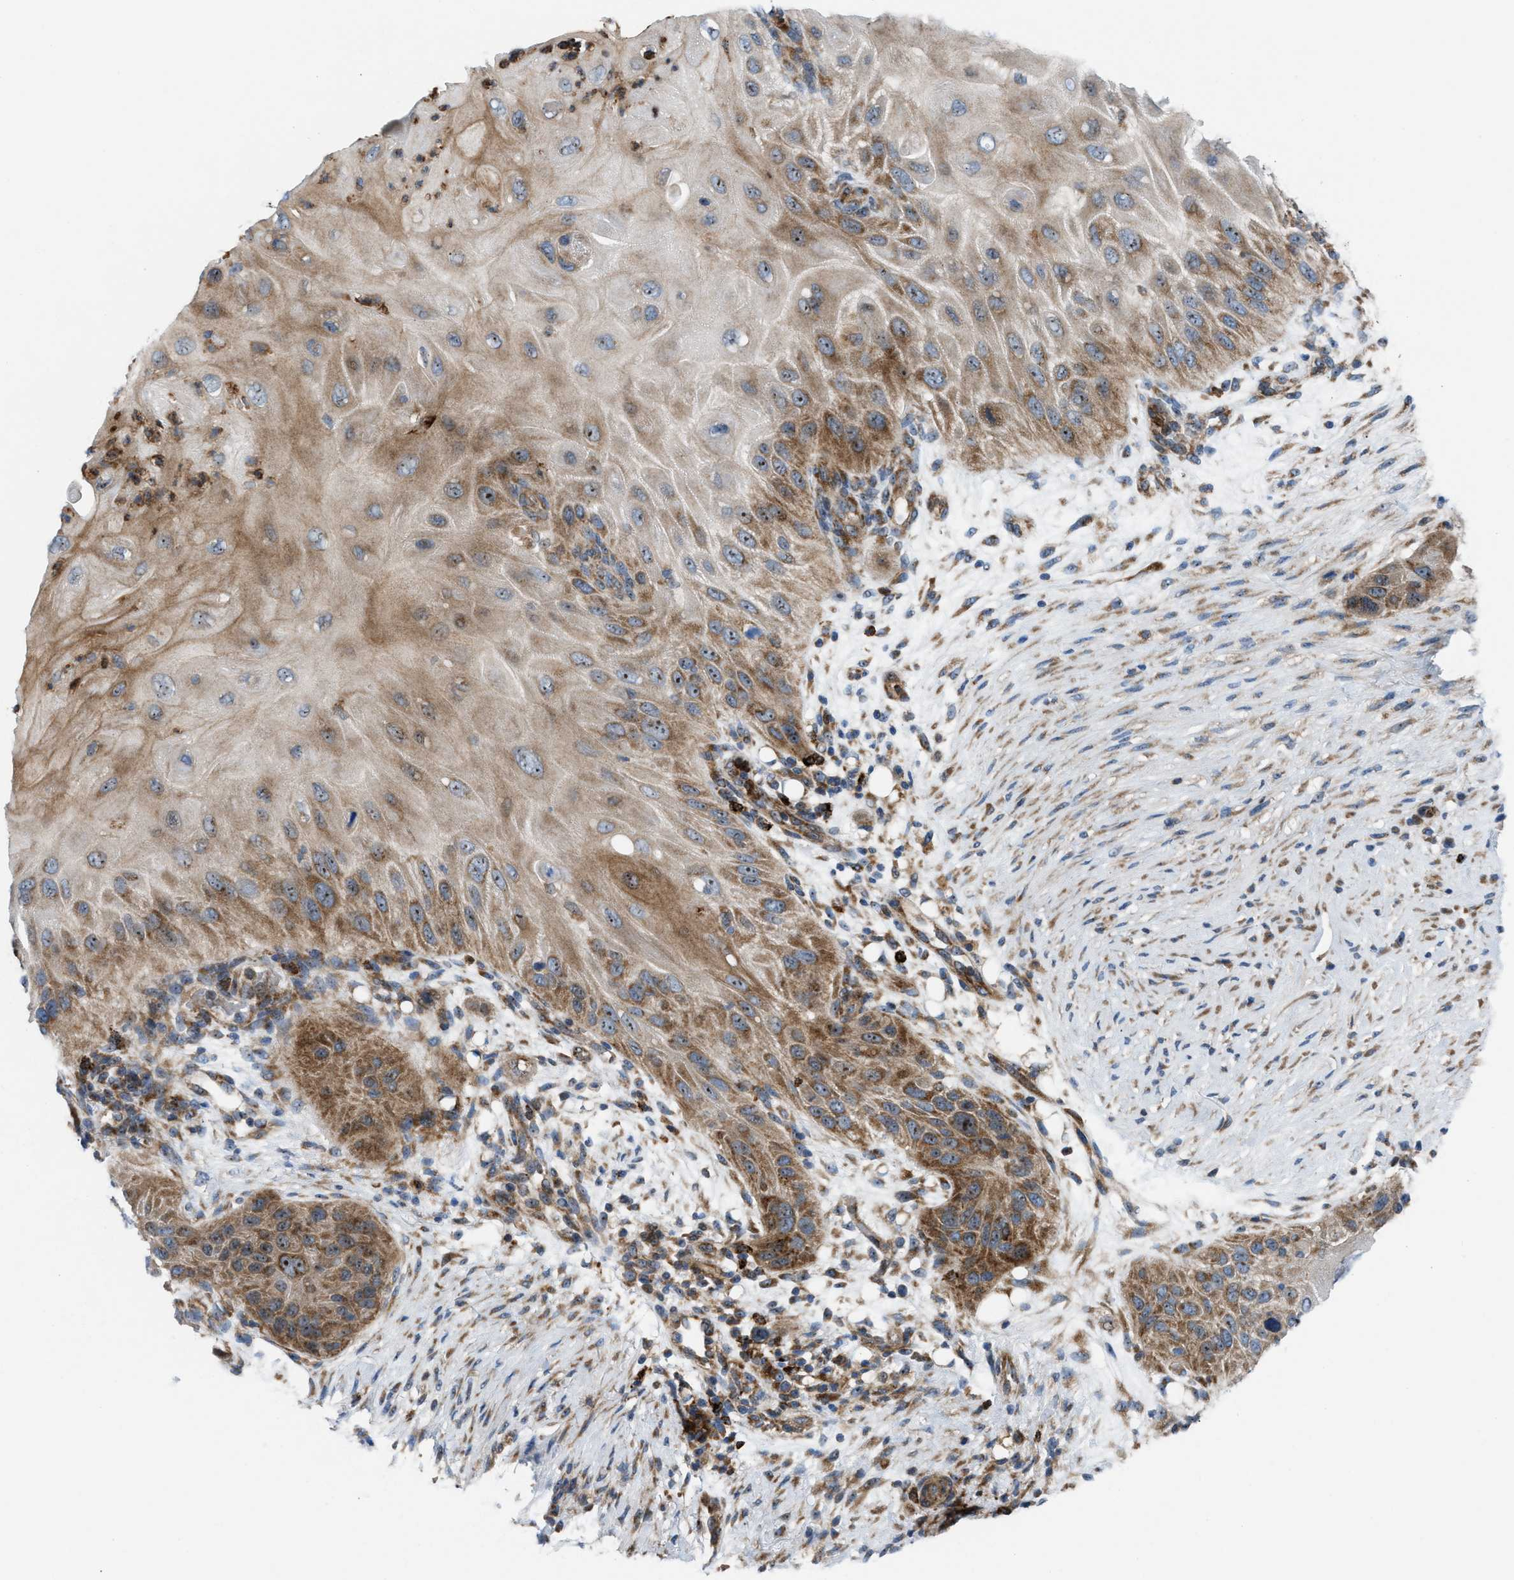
{"staining": {"intensity": "moderate", "quantity": ">75%", "location": "cytoplasmic/membranous,nuclear"}, "tissue": "skin cancer", "cell_type": "Tumor cells", "image_type": "cancer", "snomed": [{"axis": "morphology", "description": "Squamous cell carcinoma, NOS"}, {"axis": "topography", "description": "Skin"}], "caption": "High-power microscopy captured an IHC histopathology image of squamous cell carcinoma (skin), revealing moderate cytoplasmic/membranous and nuclear positivity in approximately >75% of tumor cells.", "gene": "TPH1", "patient": {"sex": "female", "age": 77}}